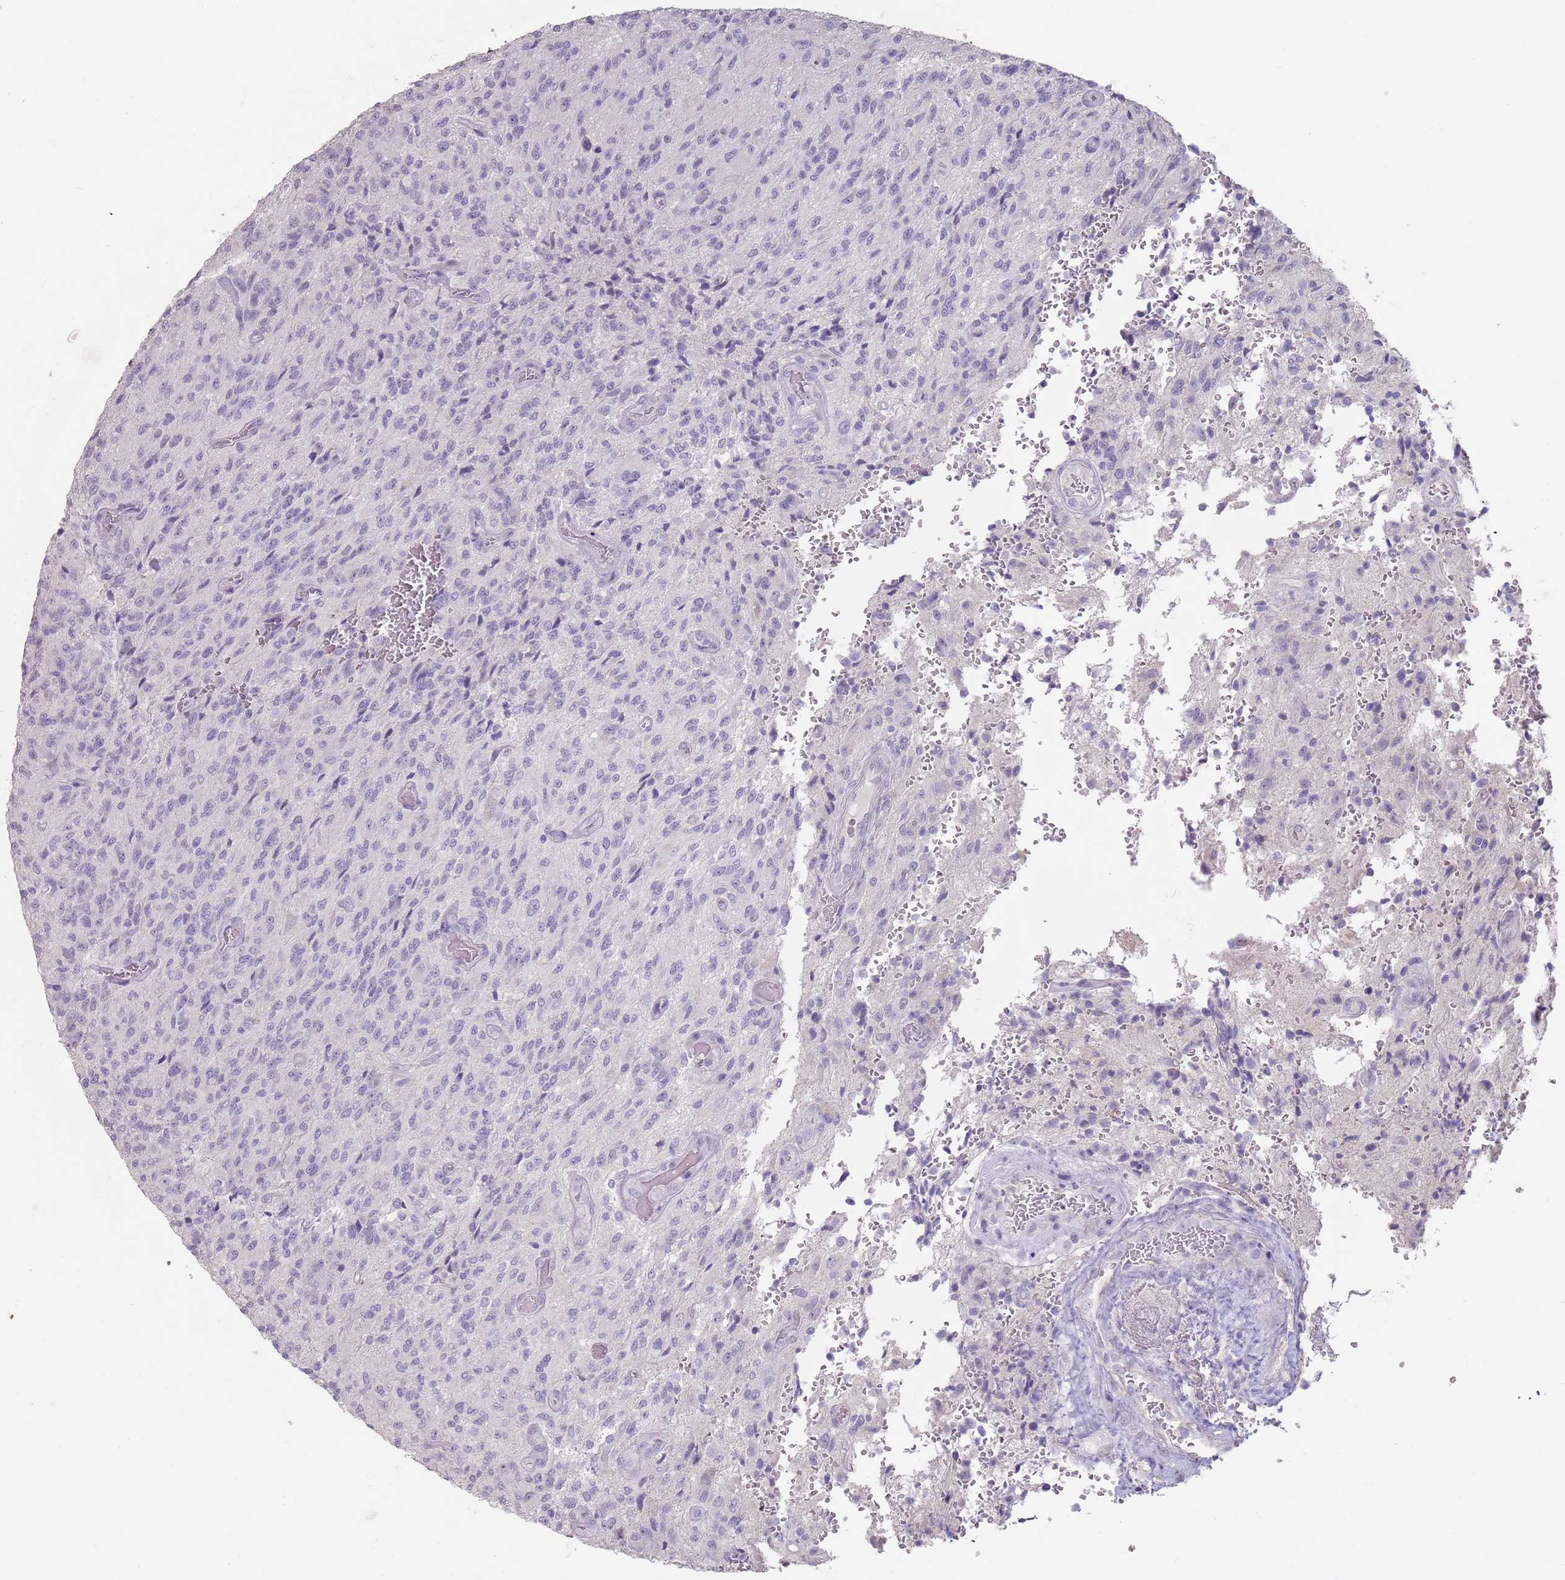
{"staining": {"intensity": "negative", "quantity": "none", "location": "none"}, "tissue": "glioma", "cell_type": "Tumor cells", "image_type": "cancer", "snomed": [{"axis": "morphology", "description": "Normal tissue, NOS"}, {"axis": "morphology", "description": "Glioma, malignant, High grade"}, {"axis": "topography", "description": "Cerebral cortex"}], "caption": "This is an immunohistochemistry (IHC) image of glioma. There is no expression in tumor cells.", "gene": "STYK1", "patient": {"sex": "male", "age": 56}}